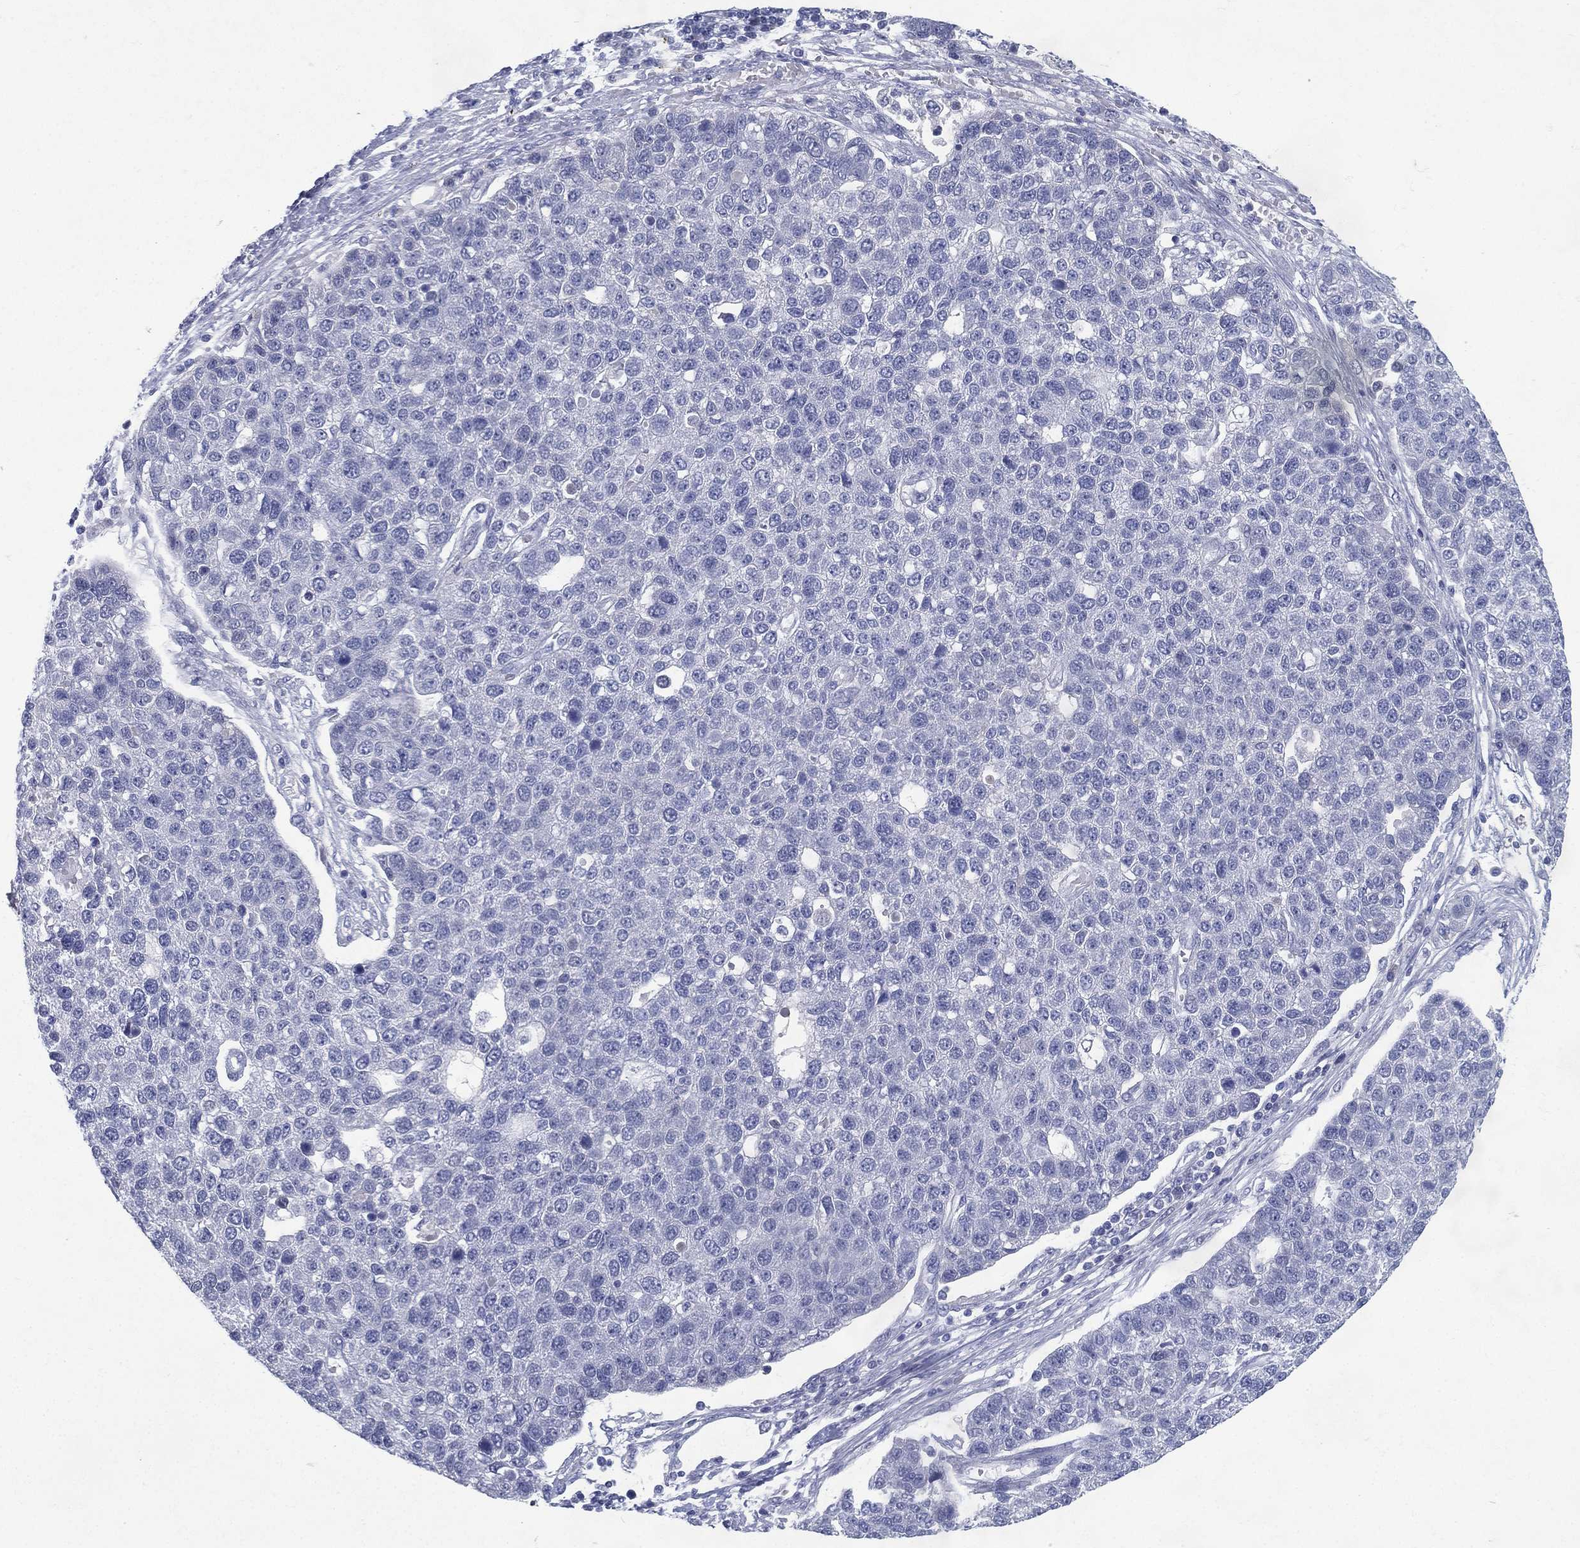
{"staining": {"intensity": "negative", "quantity": "none", "location": "none"}, "tissue": "pancreatic cancer", "cell_type": "Tumor cells", "image_type": "cancer", "snomed": [{"axis": "morphology", "description": "Adenocarcinoma, NOS"}, {"axis": "topography", "description": "Pancreas"}], "caption": "Immunohistochemistry (IHC) of pancreatic cancer (adenocarcinoma) reveals no expression in tumor cells.", "gene": "RGS13", "patient": {"sex": "female", "age": 61}}